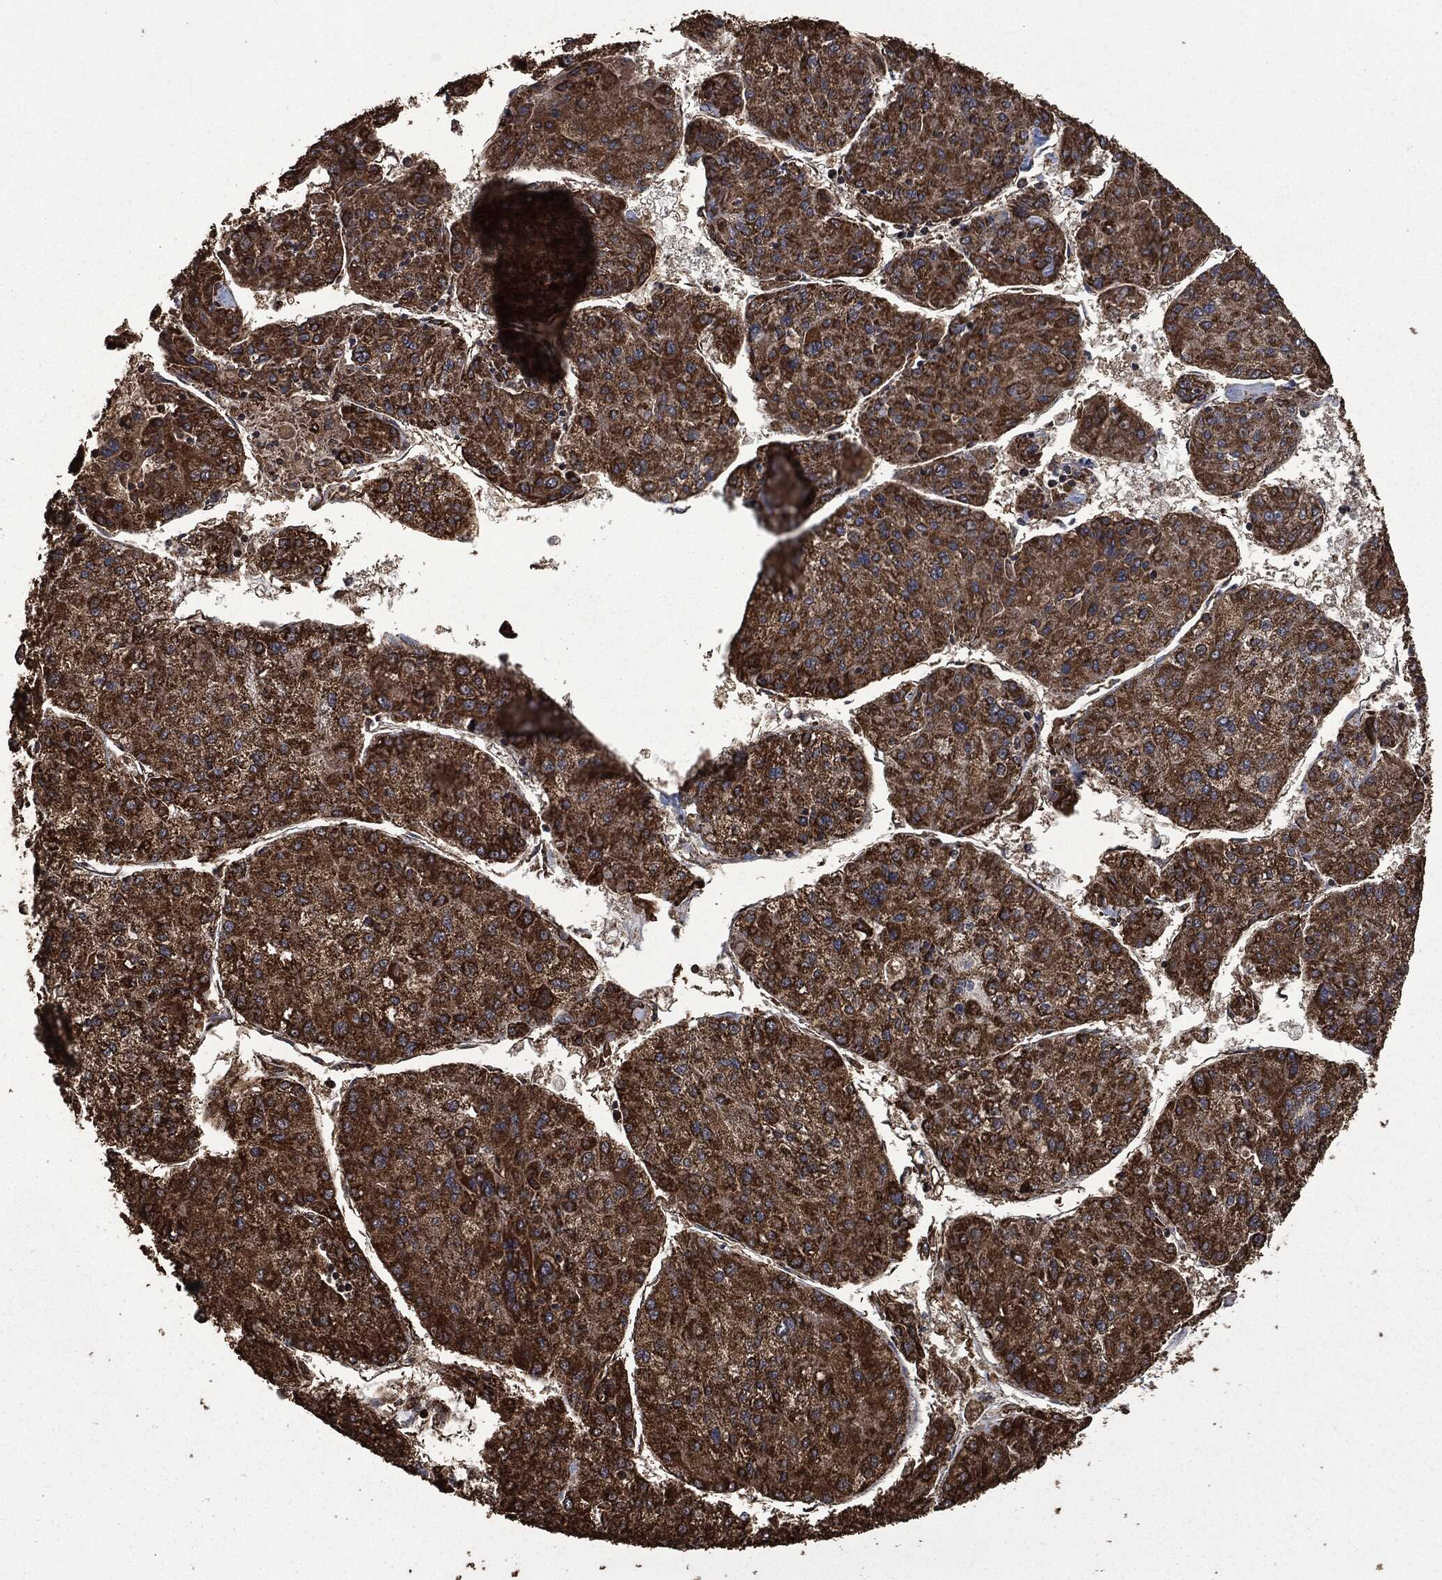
{"staining": {"intensity": "strong", "quantity": ">75%", "location": "cytoplasmic/membranous"}, "tissue": "liver cancer", "cell_type": "Tumor cells", "image_type": "cancer", "snomed": [{"axis": "morphology", "description": "Carcinoma, Hepatocellular, NOS"}, {"axis": "topography", "description": "Liver"}], "caption": "This photomicrograph shows liver hepatocellular carcinoma stained with IHC to label a protein in brown. The cytoplasmic/membranous of tumor cells show strong positivity for the protein. Nuclei are counter-stained blue.", "gene": "LIG3", "patient": {"sex": "male", "age": 43}}